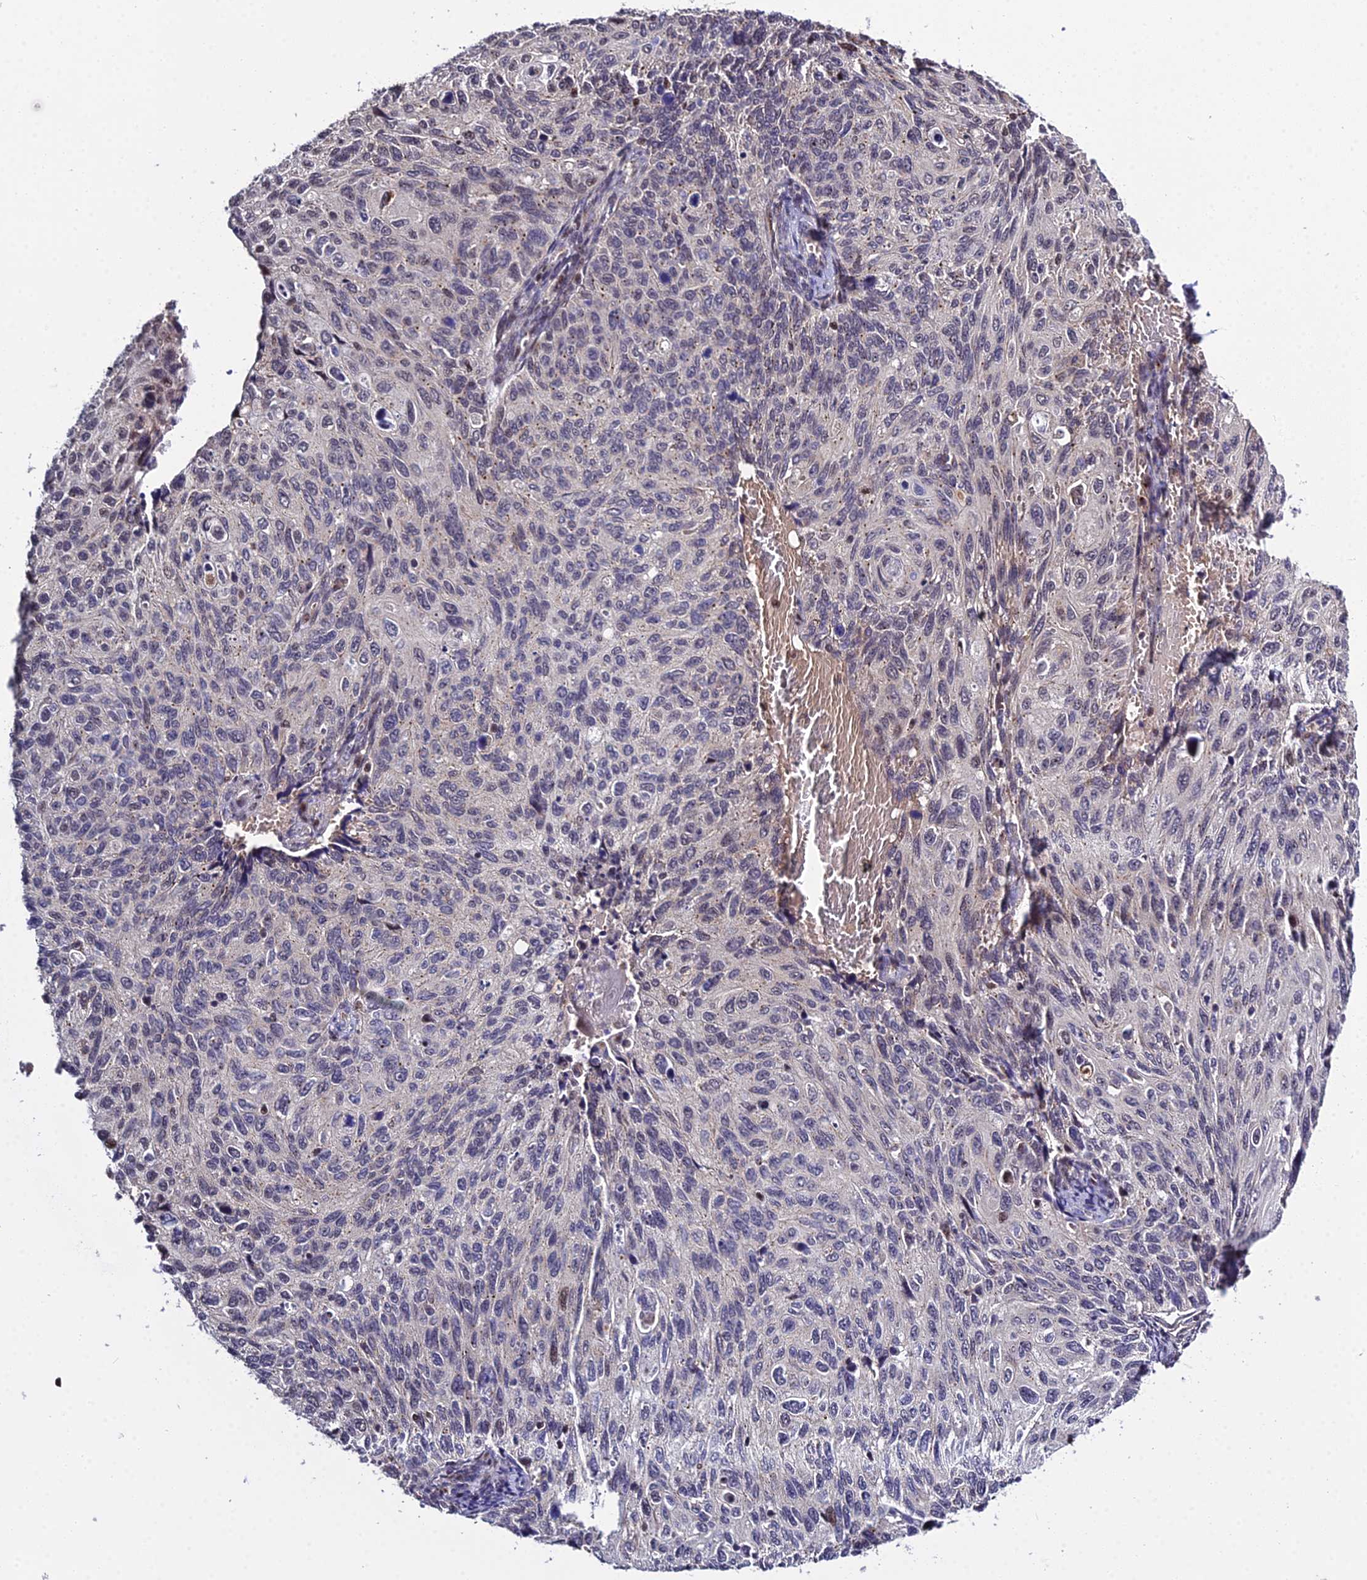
{"staining": {"intensity": "negative", "quantity": "none", "location": "none"}, "tissue": "cervical cancer", "cell_type": "Tumor cells", "image_type": "cancer", "snomed": [{"axis": "morphology", "description": "Squamous cell carcinoma, NOS"}, {"axis": "topography", "description": "Cervix"}], "caption": "DAB (3,3'-diaminobenzidine) immunohistochemical staining of squamous cell carcinoma (cervical) displays no significant staining in tumor cells. The staining was performed using DAB to visualize the protein expression in brown, while the nuclei were stained in blue with hematoxylin (Magnification: 20x).", "gene": "ARL2", "patient": {"sex": "female", "age": 70}}